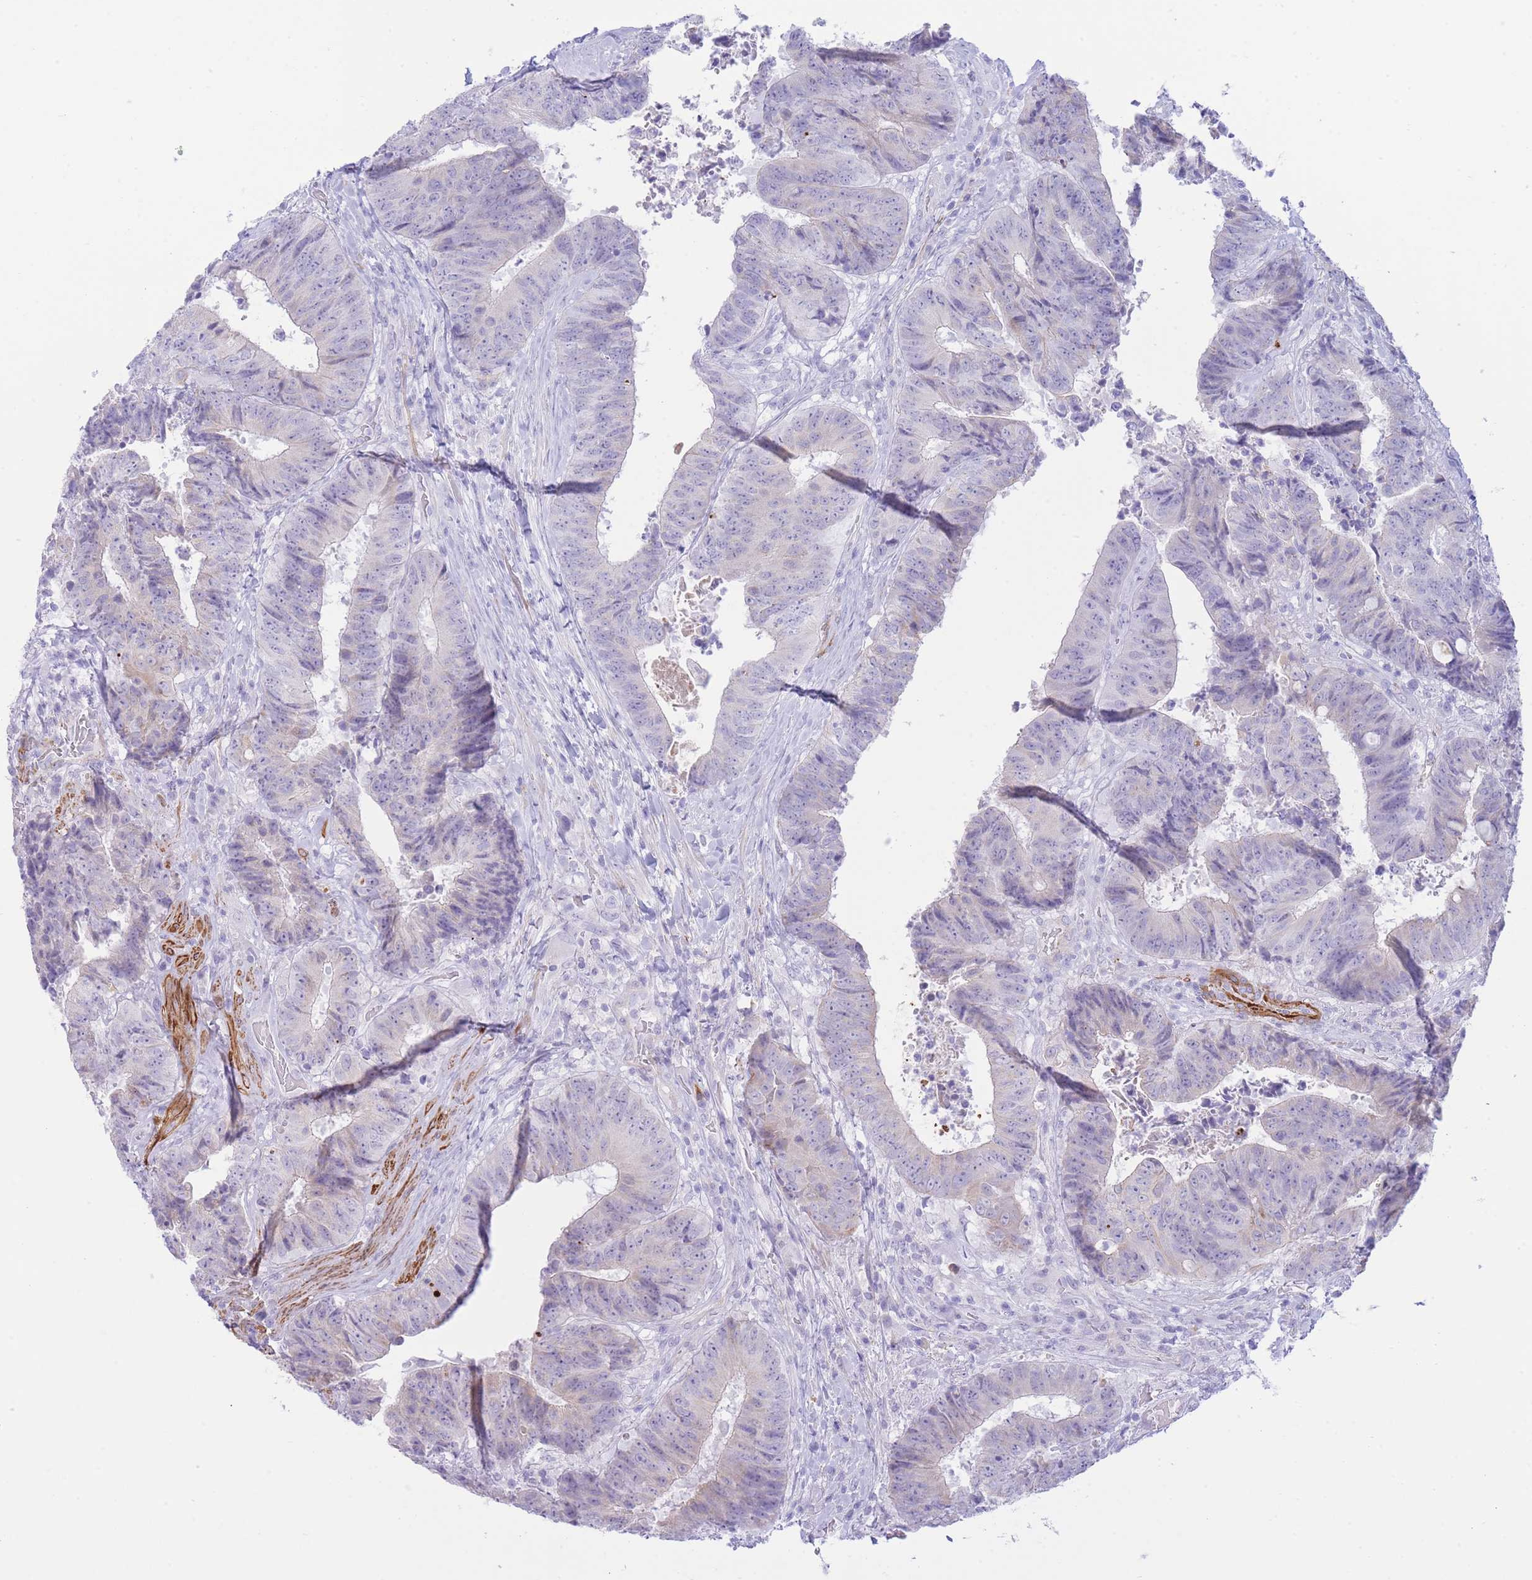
{"staining": {"intensity": "negative", "quantity": "none", "location": "none"}, "tissue": "colorectal cancer", "cell_type": "Tumor cells", "image_type": "cancer", "snomed": [{"axis": "morphology", "description": "Adenocarcinoma, NOS"}, {"axis": "topography", "description": "Rectum"}], "caption": "Colorectal adenocarcinoma was stained to show a protein in brown. There is no significant expression in tumor cells.", "gene": "VWA8", "patient": {"sex": "male", "age": 72}}